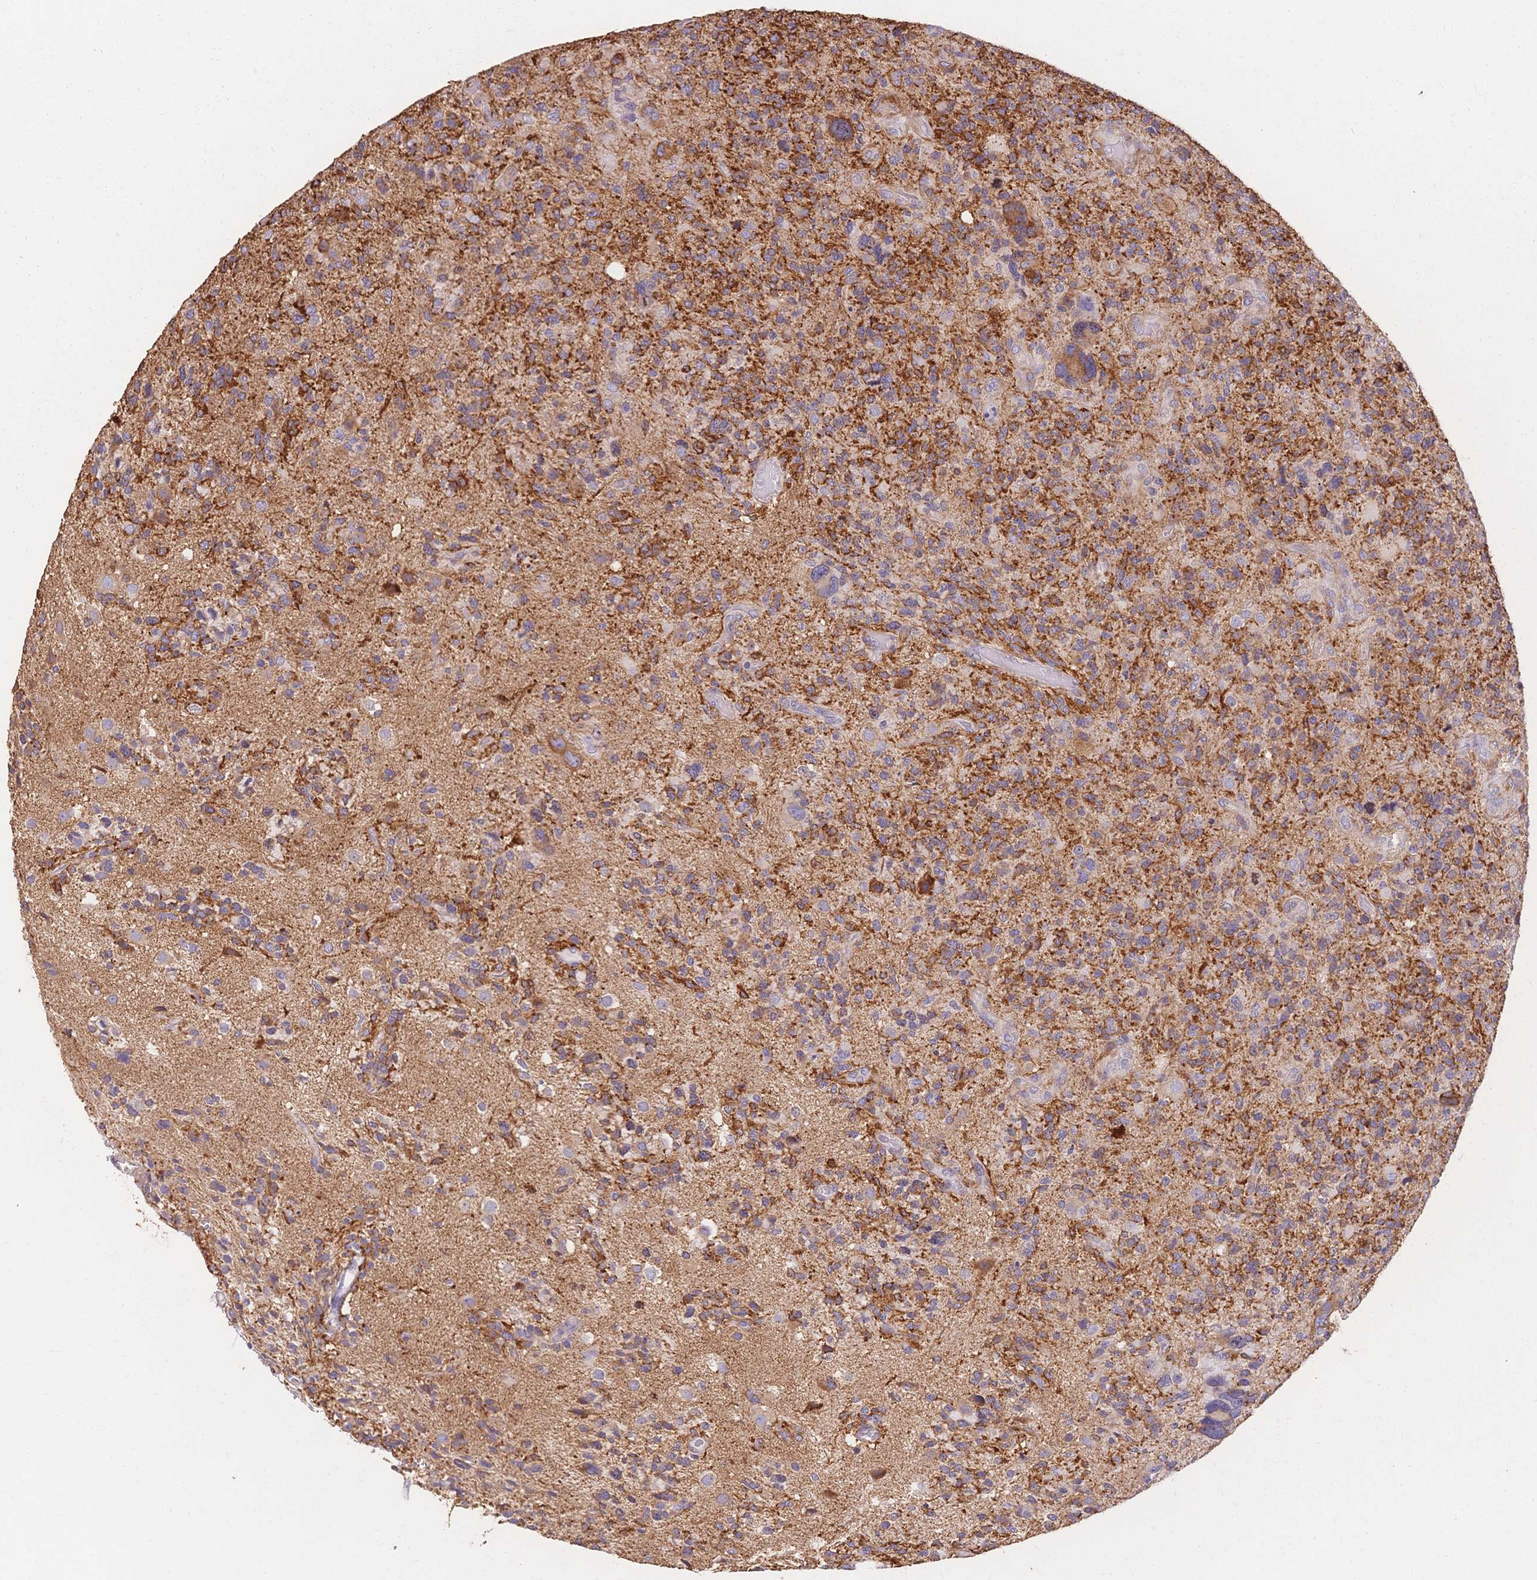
{"staining": {"intensity": "moderate", "quantity": "<25%", "location": "cytoplasmic/membranous"}, "tissue": "glioma", "cell_type": "Tumor cells", "image_type": "cancer", "snomed": [{"axis": "morphology", "description": "Glioma, malignant, High grade"}, {"axis": "topography", "description": "Brain"}], "caption": "Immunohistochemical staining of human glioma displays low levels of moderate cytoplasmic/membranous expression in approximately <25% of tumor cells. (Stains: DAB (3,3'-diaminobenzidine) in brown, nuclei in blue, Microscopy: brightfield microscopy at high magnification).", "gene": "HS3ST5", "patient": {"sex": "female", "age": 71}}